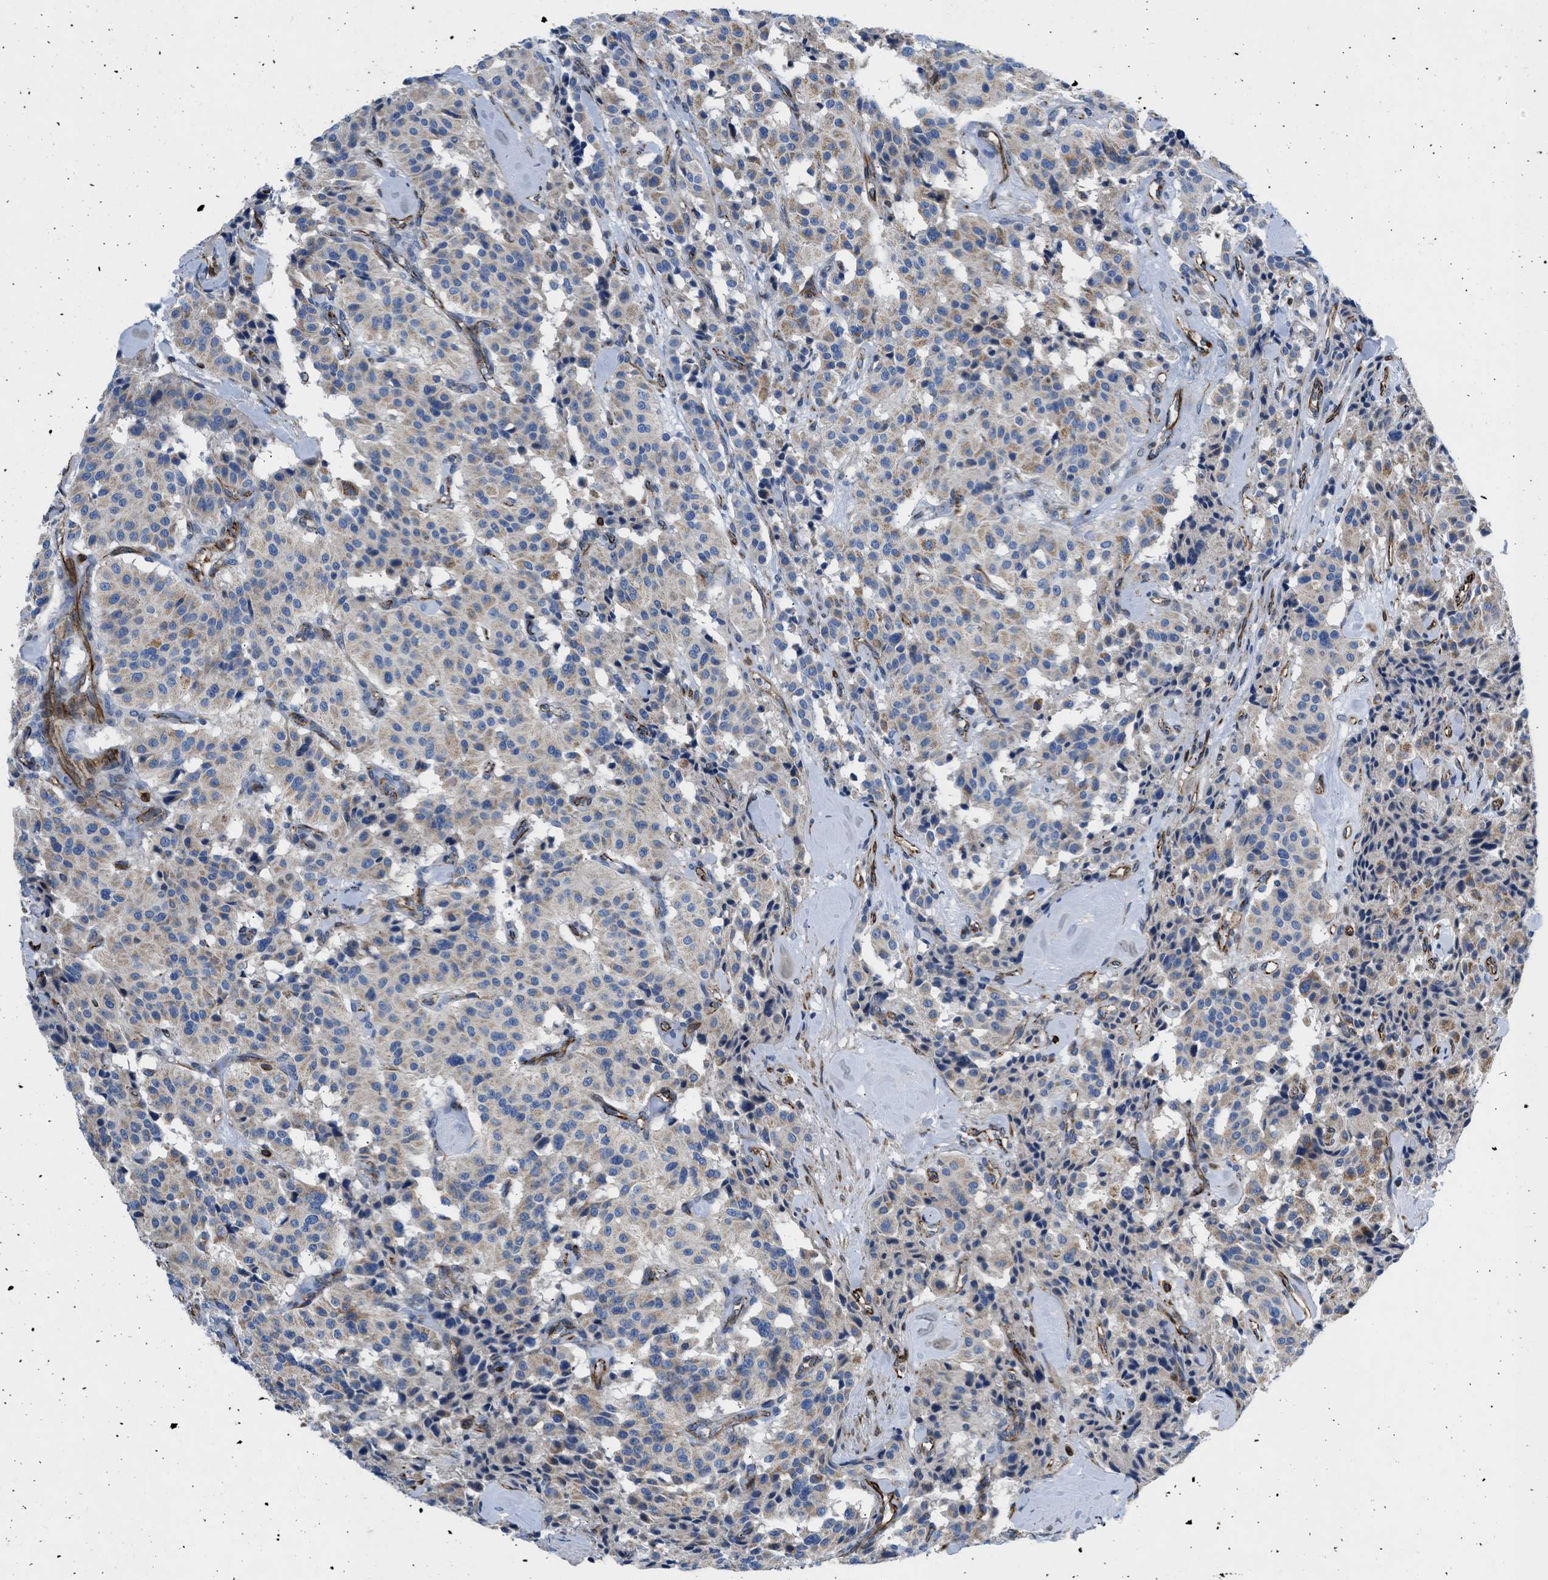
{"staining": {"intensity": "moderate", "quantity": "25%-75%", "location": "cytoplasmic/membranous"}, "tissue": "carcinoid", "cell_type": "Tumor cells", "image_type": "cancer", "snomed": [{"axis": "morphology", "description": "Carcinoid, malignant, NOS"}, {"axis": "topography", "description": "Lung"}], "caption": "Immunohistochemistry (IHC) micrograph of human carcinoid stained for a protein (brown), which reveals medium levels of moderate cytoplasmic/membranous positivity in approximately 25%-75% of tumor cells.", "gene": "ULK4", "patient": {"sex": "male", "age": 30}}